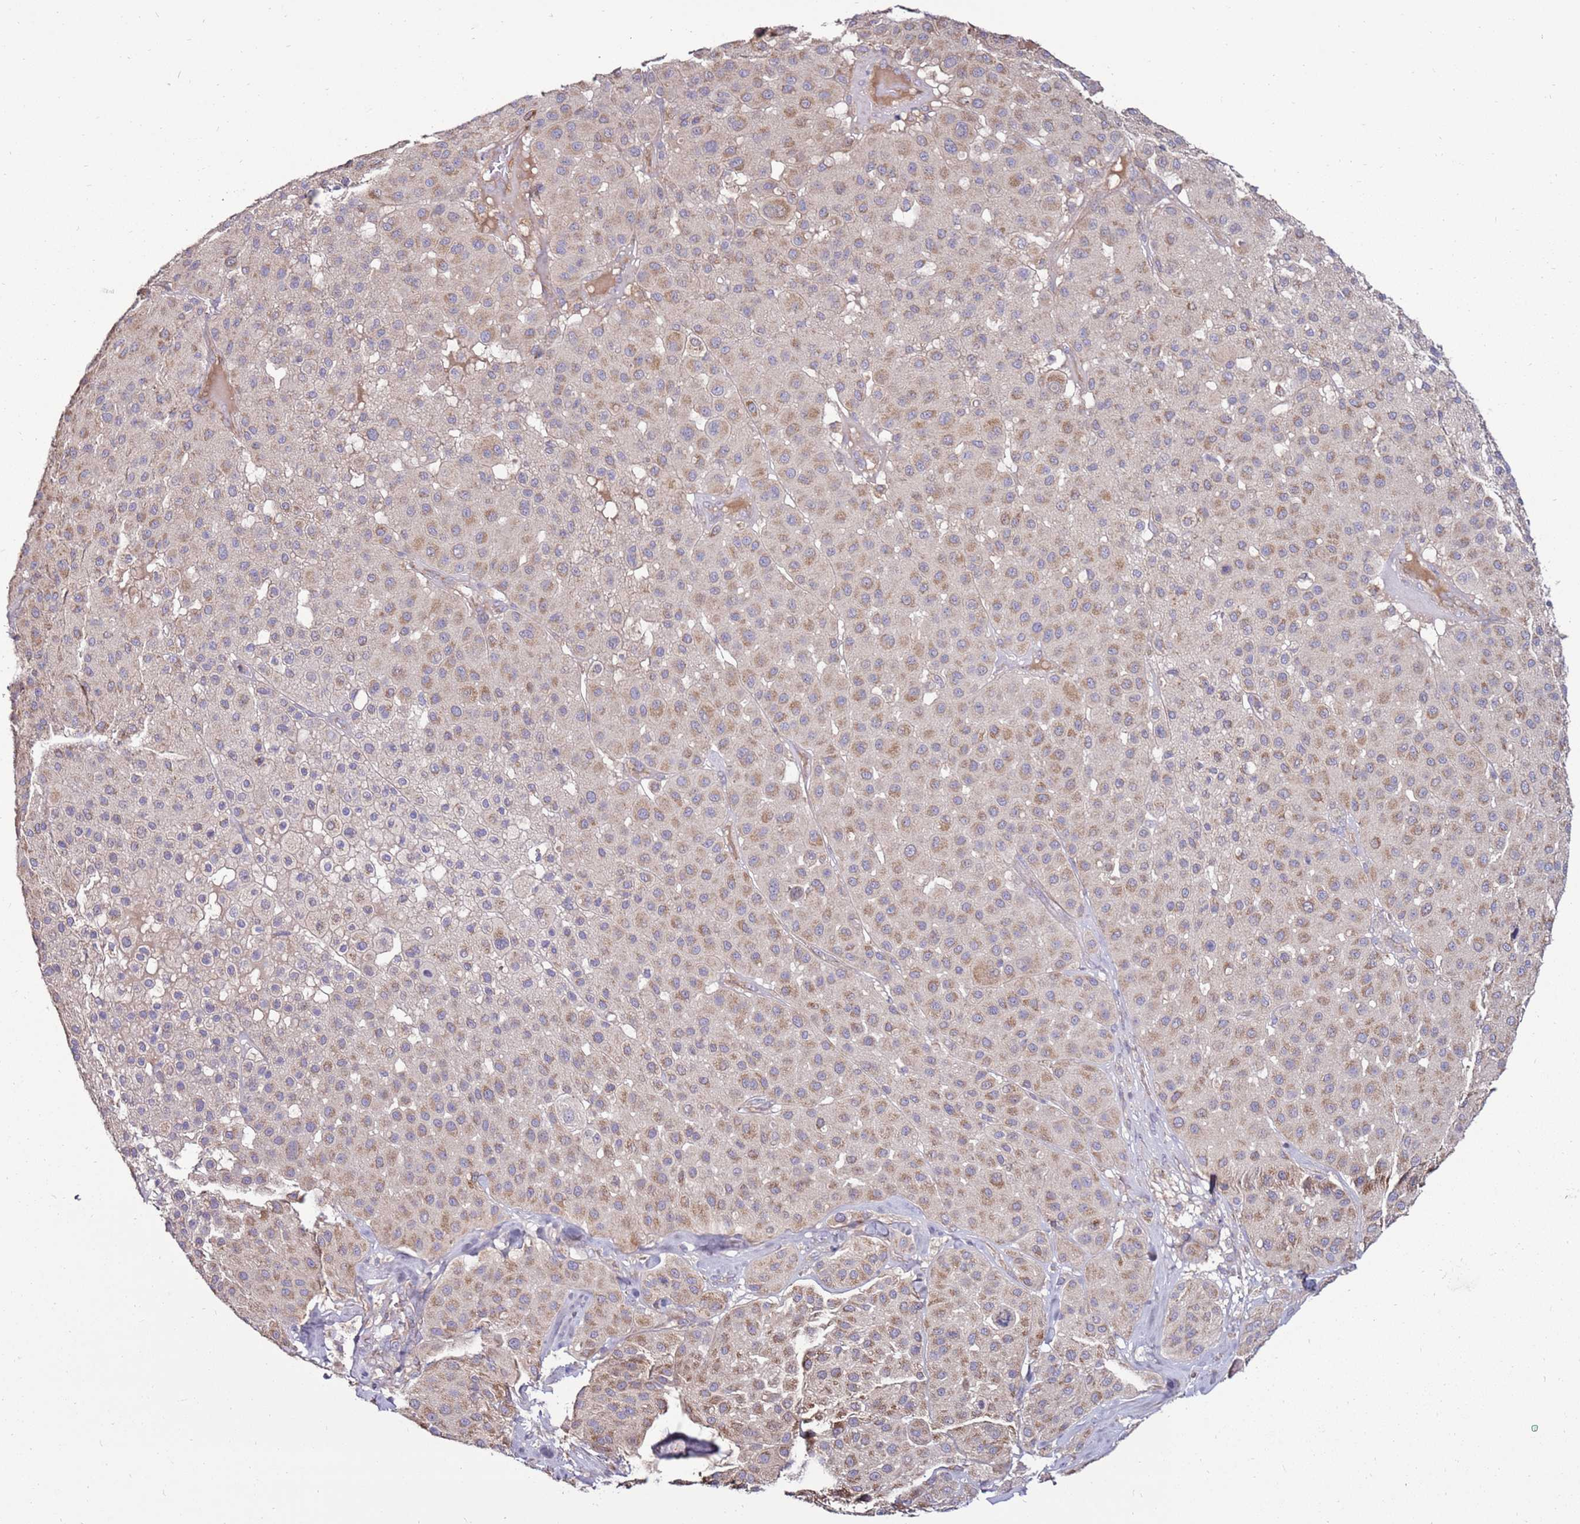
{"staining": {"intensity": "moderate", "quantity": "25%-75%", "location": "cytoplasmic/membranous"}, "tissue": "melanoma", "cell_type": "Tumor cells", "image_type": "cancer", "snomed": [{"axis": "morphology", "description": "Malignant melanoma, Metastatic site"}, {"axis": "topography", "description": "Smooth muscle"}], "caption": "This histopathology image shows immunohistochemistry (IHC) staining of human melanoma, with medium moderate cytoplasmic/membranous positivity in approximately 25%-75% of tumor cells.", "gene": "TRAPPC4", "patient": {"sex": "male", "age": 41}}